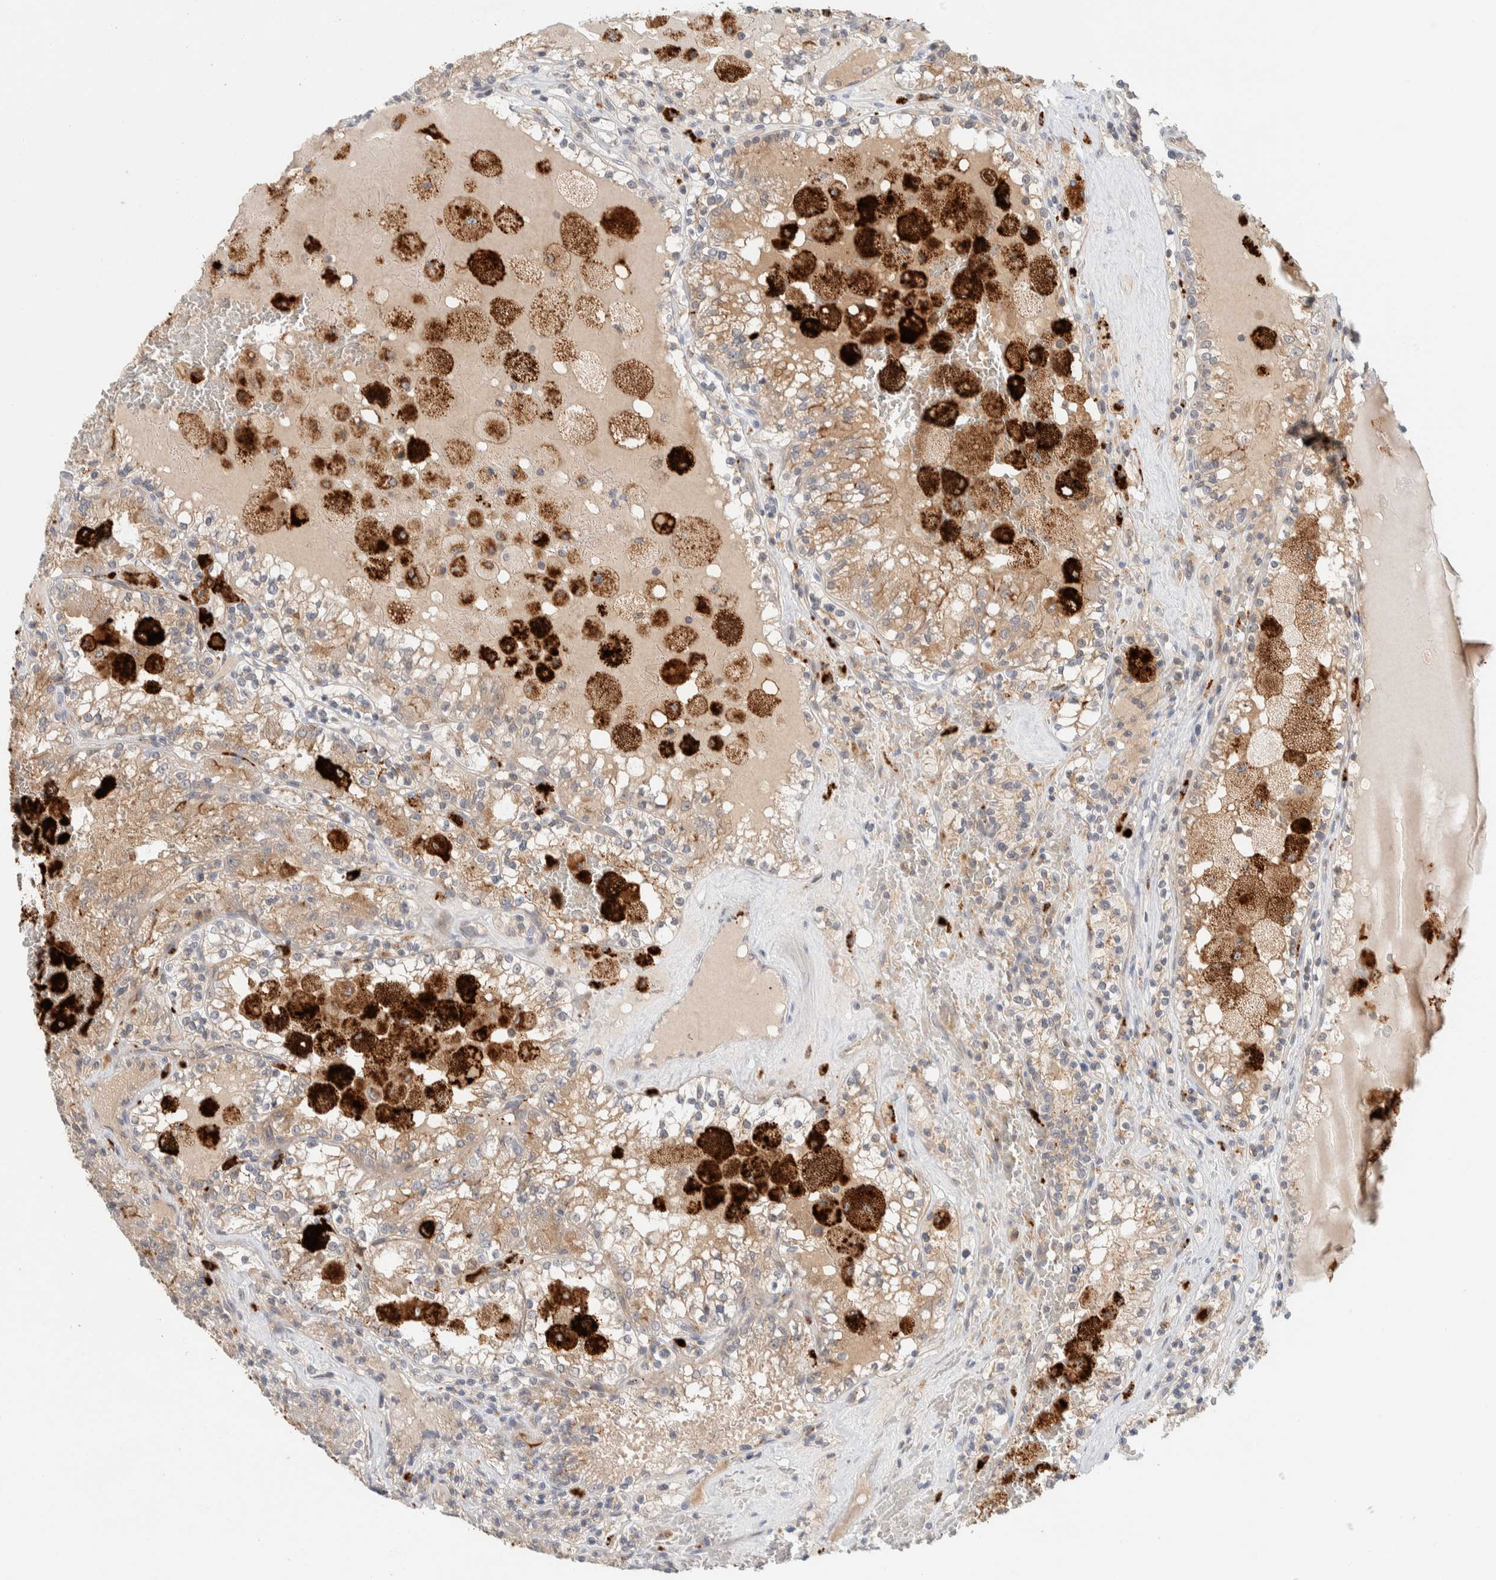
{"staining": {"intensity": "weak", "quantity": ">75%", "location": "cytoplasmic/membranous"}, "tissue": "renal cancer", "cell_type": "Tumor cells", "image_type": "cancer", "snomed": [{"axis": "morphology", "description": "Adenocarcinoma, NOS"}, {"axis": "topography", "description": "Kidney"}], "caption": "Protein analysis of renal cancer tissue displays weak cytoplasmic/membranous expression in approximately >75% of tumor cells.", "gene": "GCLM", "patient": {"sex": "female", "age": 56}}